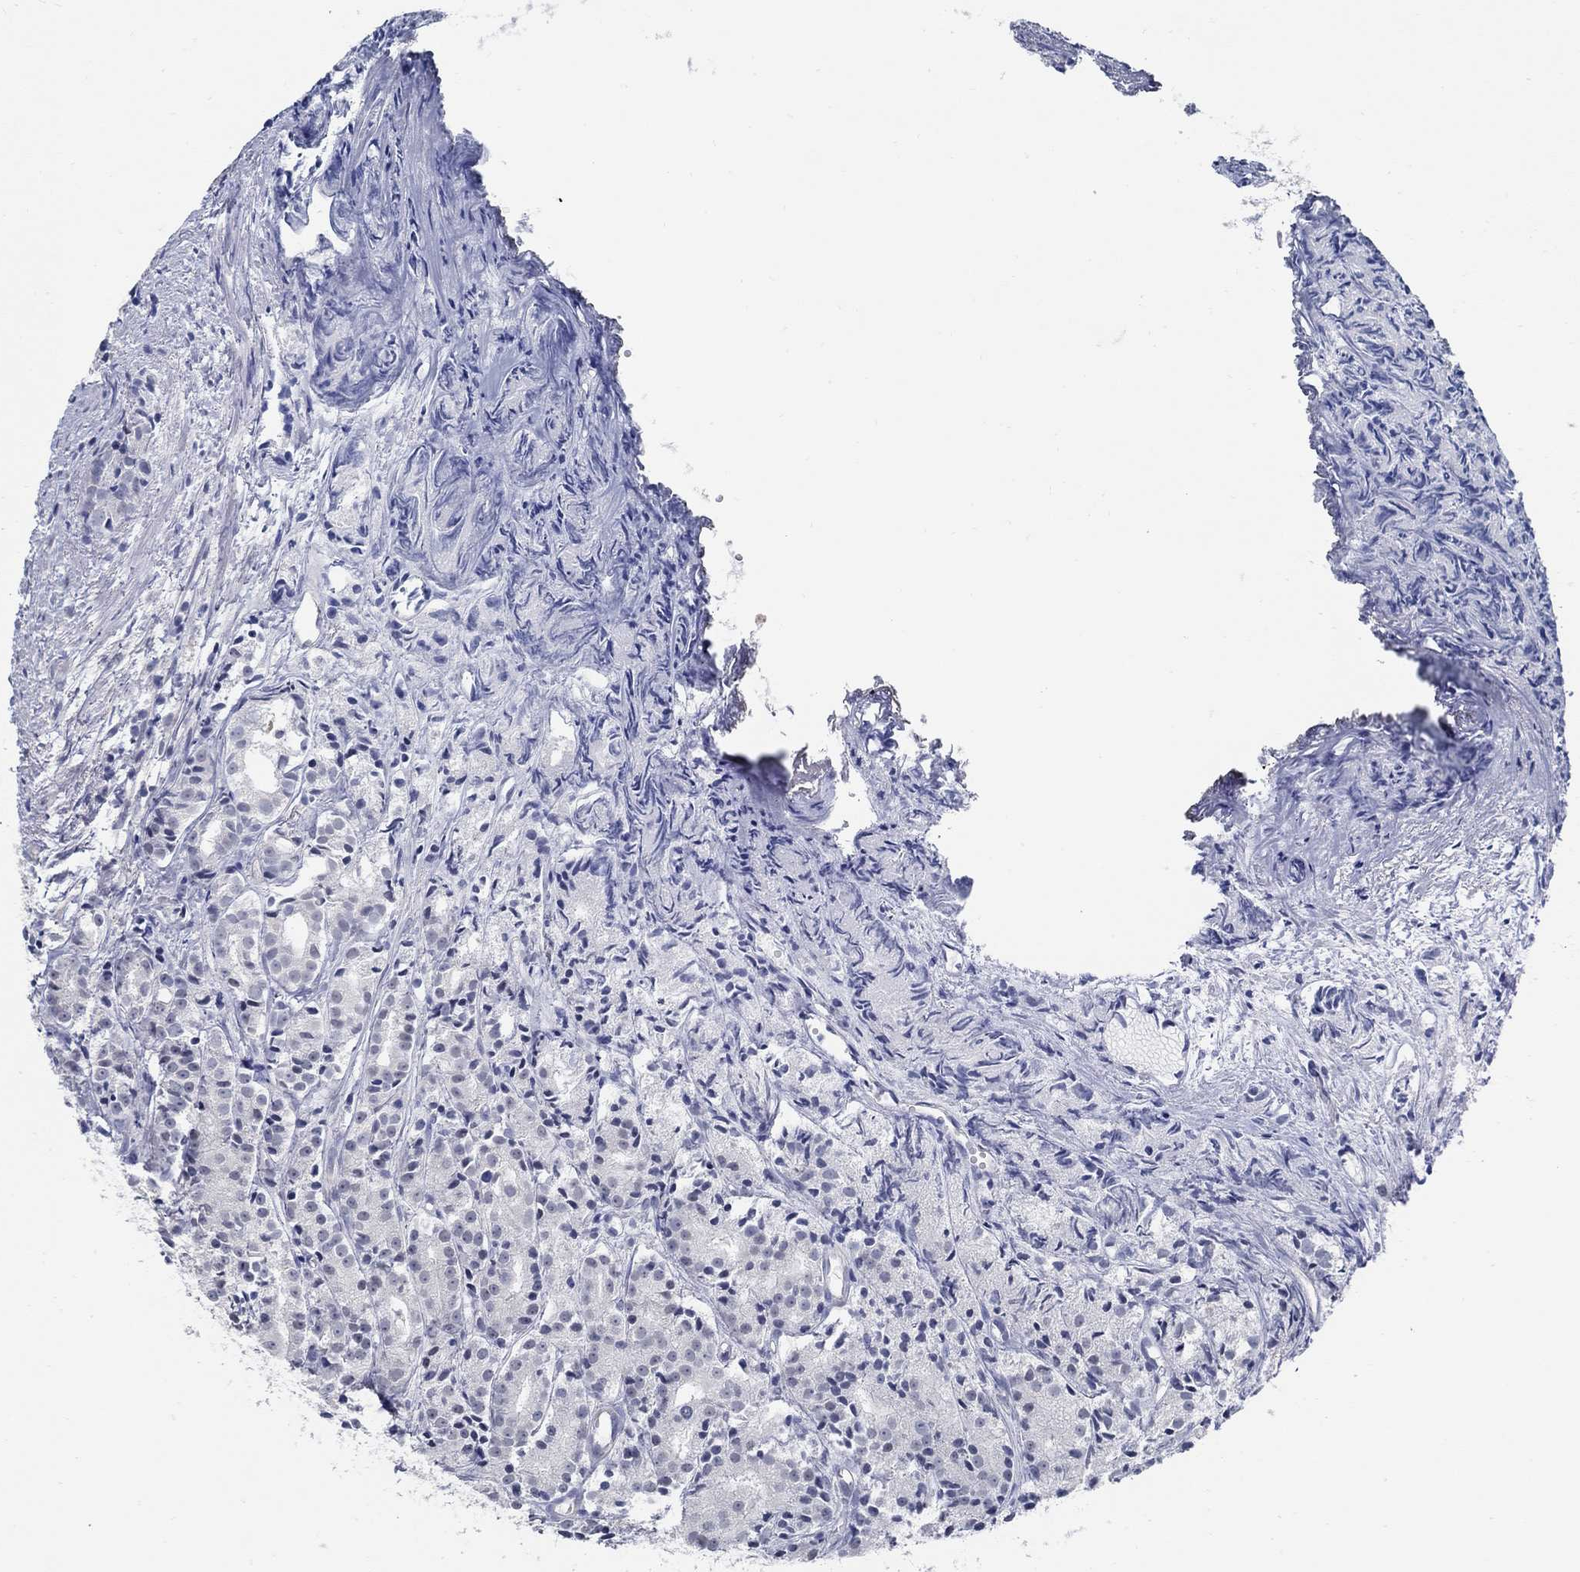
{"staining": {"intensity": "negative", "quantity": "none", "location": "none"}, "tissue": "prostate cancer", "cell_type": "Tumor cells", "image_type": "cancer", "snomed": [{"axis": "morphology", "description": "Adenocarcinoma, Medium grade"}, {"axis": "topography", "description": "Prostate"}], "caption": "This is an immunohistochemistry image of human adenocarcinoma (medium-grade) (prostate). There is no staining in tumor cells.", "gene": "PCDH11X", "patient": {"sex": "male", "age": 74}}